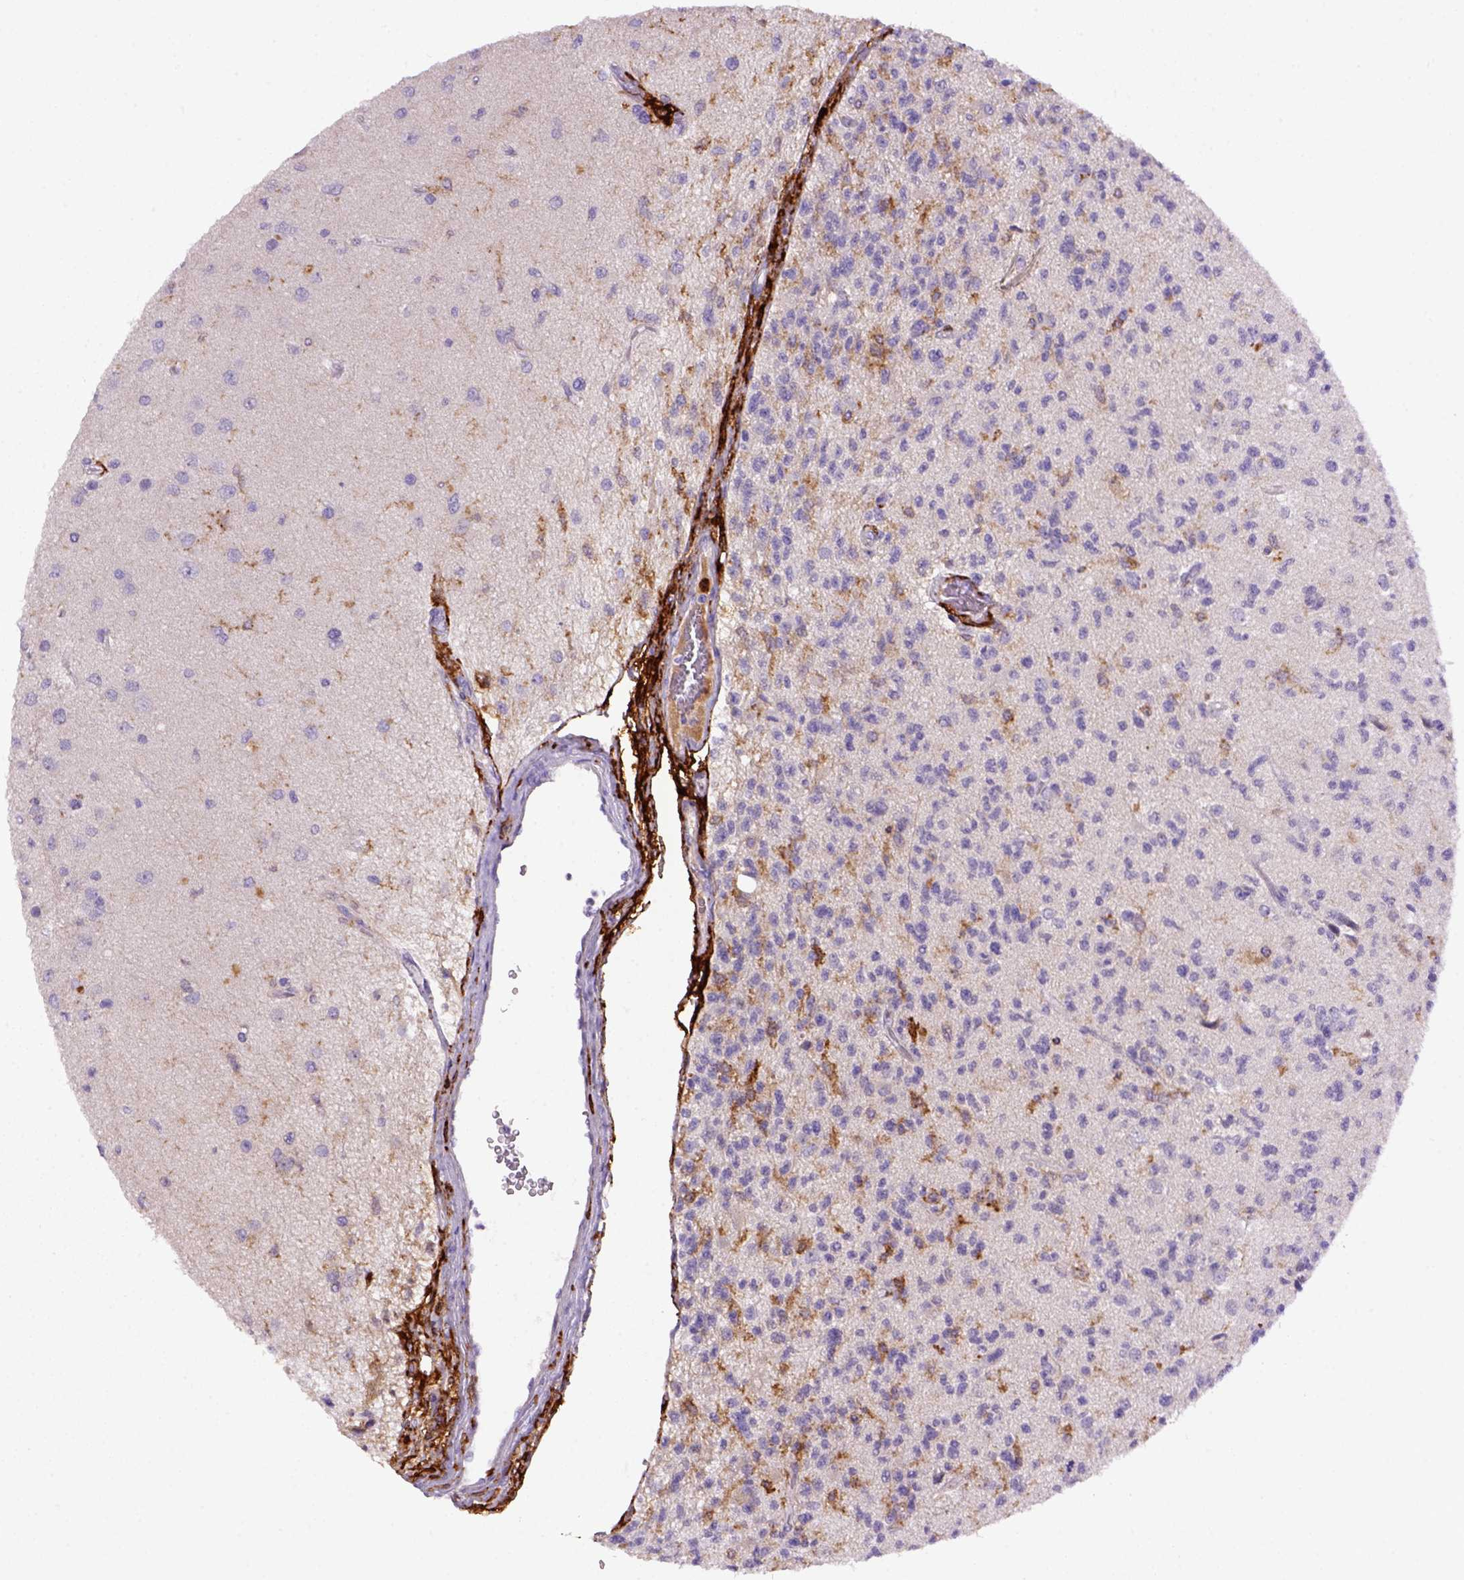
{"staining": {"intensity": "negative", "quantity": "none", "location": "none"}, "tissue": "glioma", "cell_type": "Tumor cells", "image_type": "cancer", "snomed": [{"axis": "morphology", "description": "Glioma, malignant, High grade"}, {"axis": "topography", "description": "Brain"}], "caption": "Protein analysis of malignant glioma (high-grade) reveals no significant staining in tumor cells.", "gene": "CD14", "patient": {"sex": "male", "age": 56}}